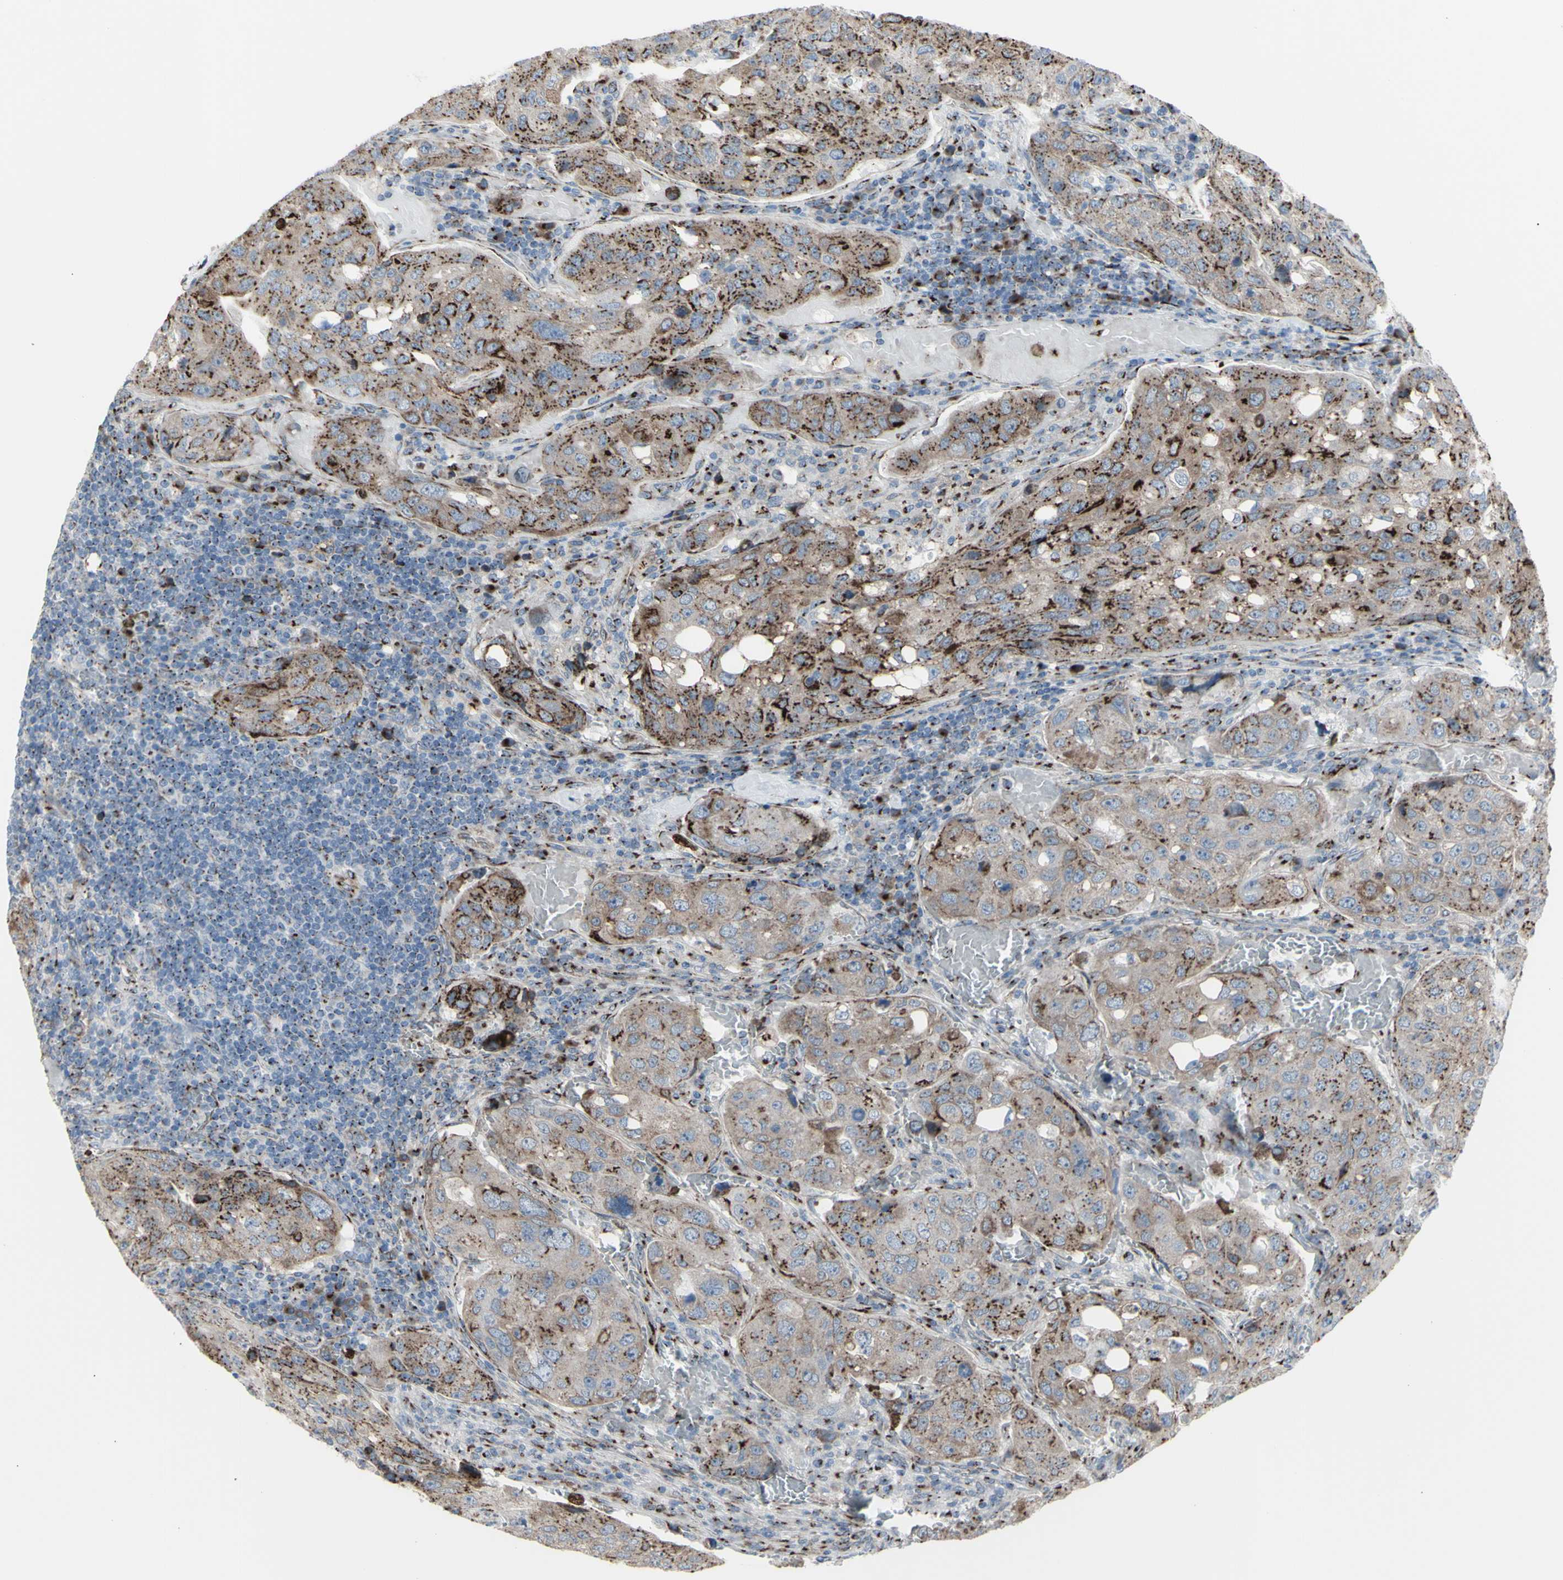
{"staining": {"intensity": "strong", "quantity": ">75%", "location": "cytoplasmic/membranous"}, "tissue": "urothelial cancer", "cell_type": "Tumor cells", "image_type": "cancer", "snomed": [{"axis": "morphology", "description": "Urothelial carcinoma, High grade"}, {"axis": "topography", "description": "Lymph node"}, {"axis": "topography", "description": "Urinary bladder"}], "caption": "Strong cytoplasmic/membranous positivity is present in about >75% of tumor cells in urothelial carcinoma (high-grade).", "gene": "GLG1", "patient": {"sex": "male", "age": 51}}